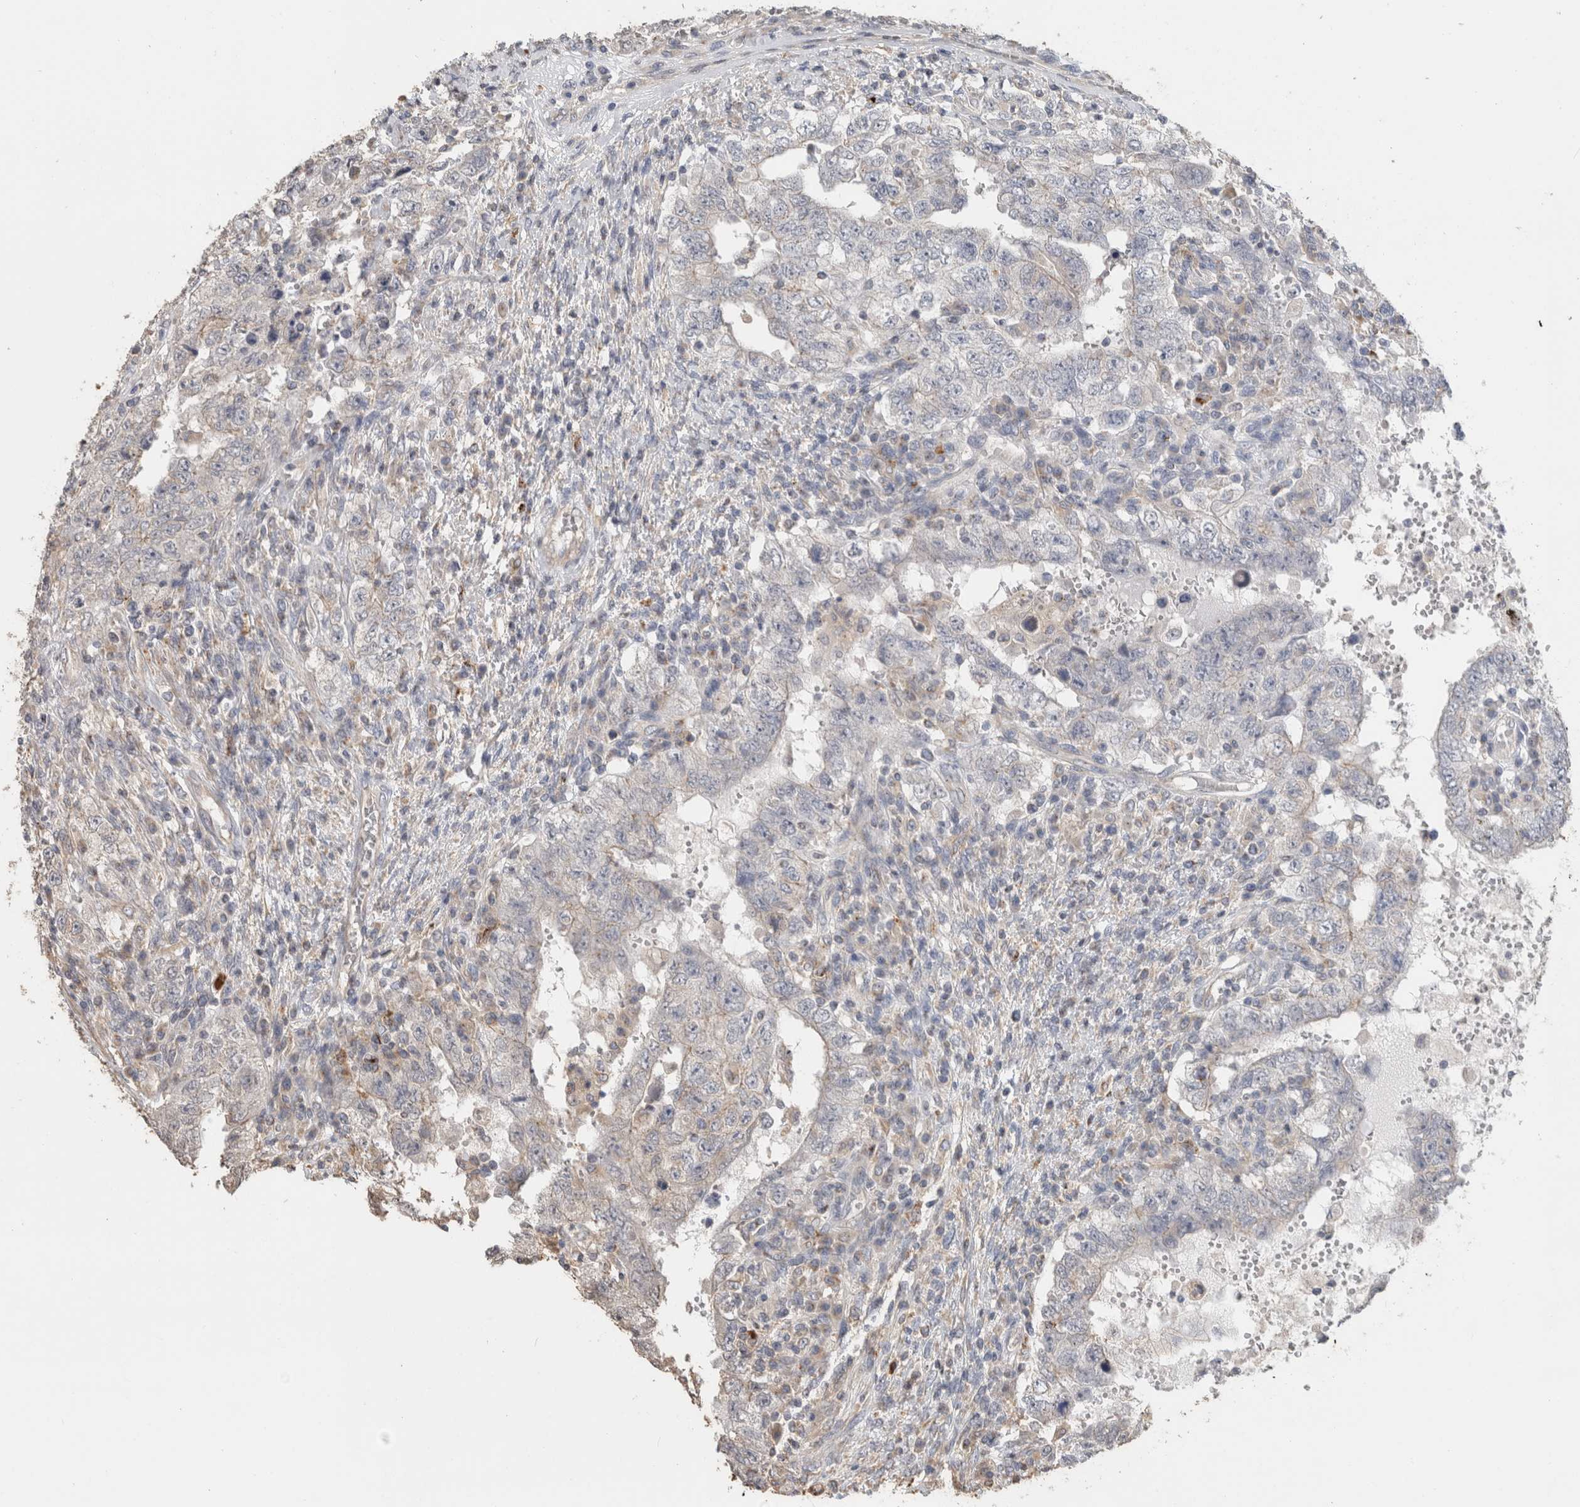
{"staining": {"intensity": "negative", "quantity": "none", "location": "none"}, "tissue": "testis cancer", "cell_type": "Tumor cells", "image_type": "cancer", "snomed": [{"axis": "morphology", "description": "Carcinoma, Embryonal, NOS"}, {"axis": "topography", "description": "Testis"}], "caption": "DAB (3,3'-diaminobenzidine) immunohistochemical staining of embryonal carcinoma (testis) displays no significant positivity in tumor cells.", "gene": "CLIP1", "patient": {"sex": "male", "age": 26}}